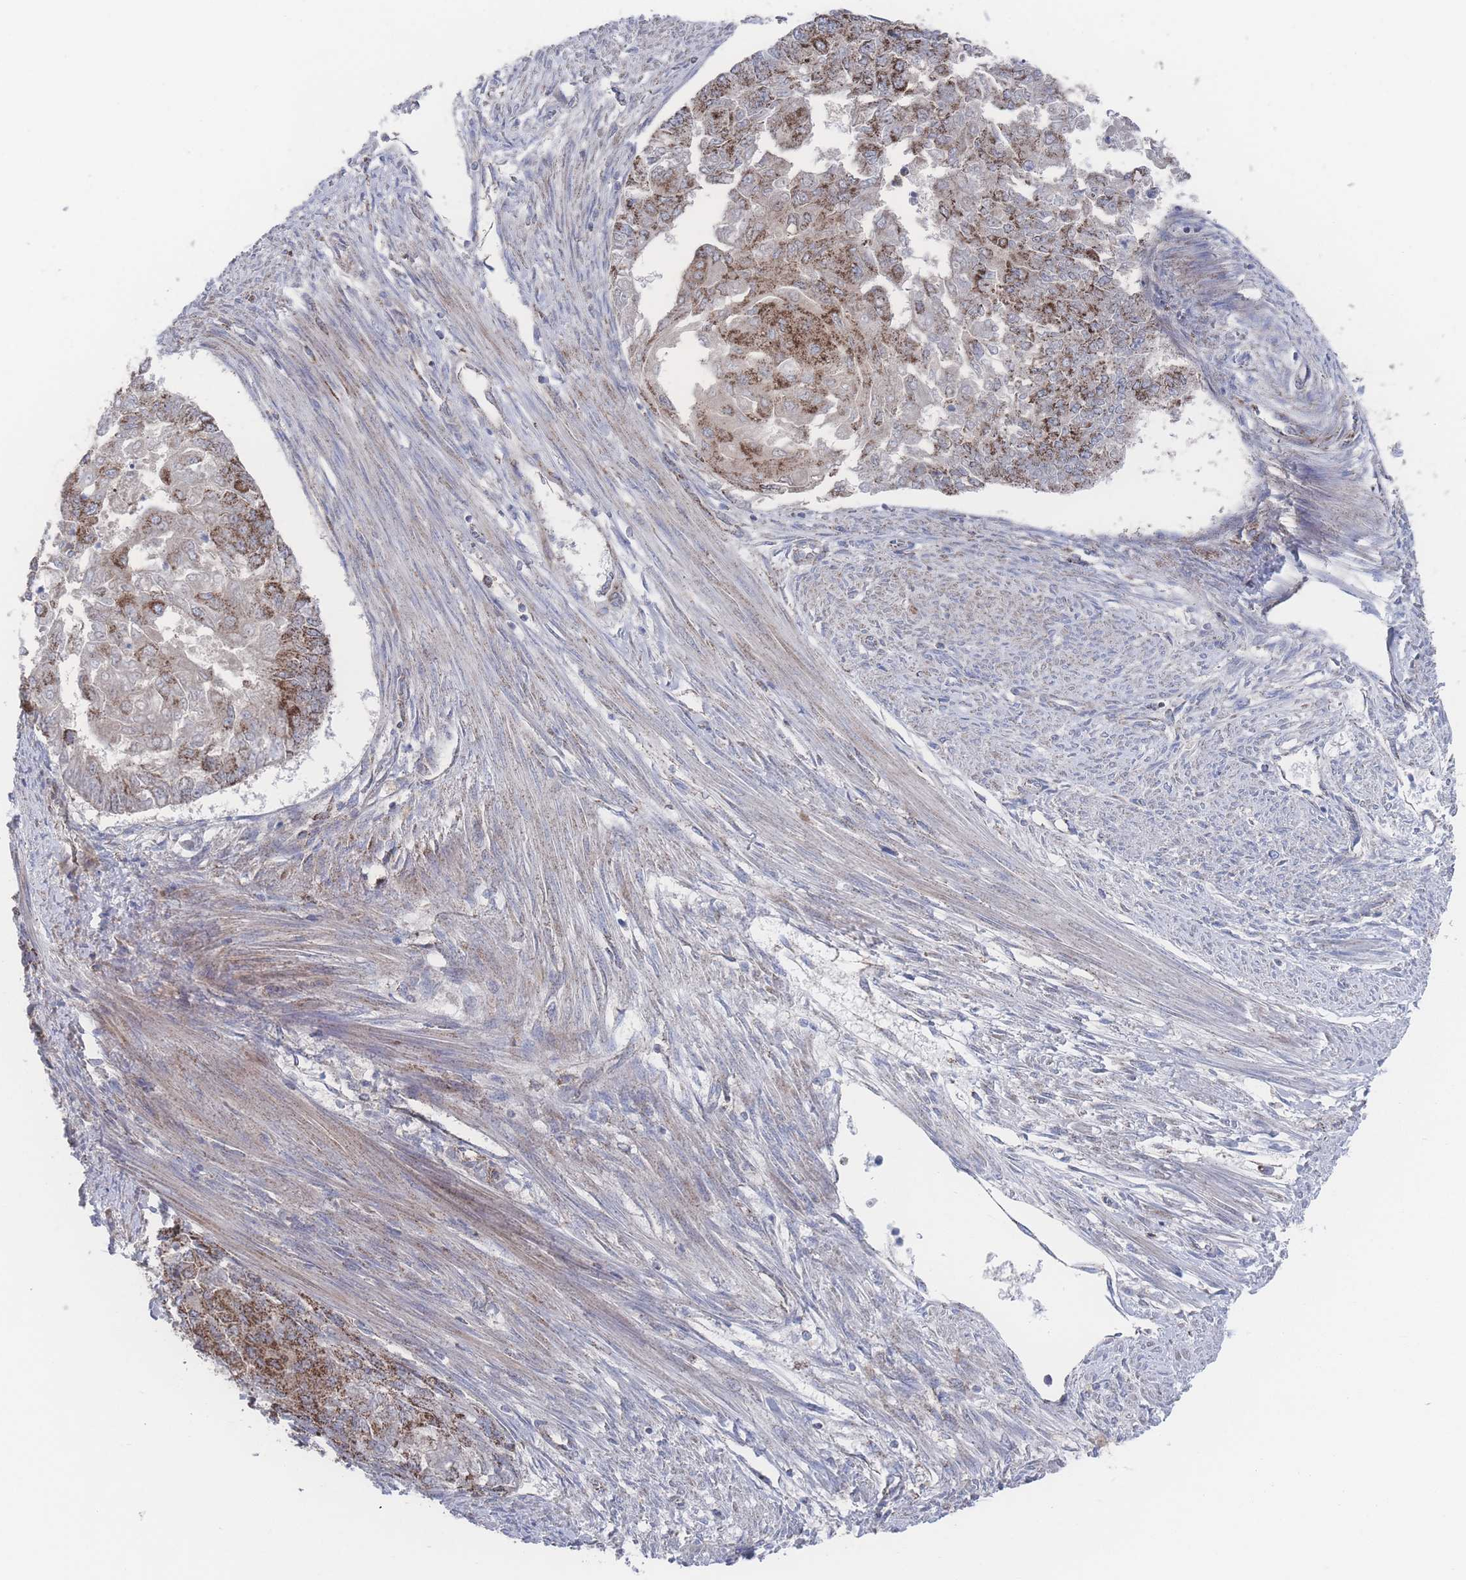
{"staining": {"intensity": "moderate", "quantity": ">75%", "location": "cytoplasmic/membranous"}, "tissue": "endometrial cancer", "cell_type": "Tumor cells", "image_type": "cancer", "snomed": [{"axis": "morphology", "description": "Adenocarcinoma, NOS"}, {"axis": "topography", "description": "Endometrium"}], "caption": "A high-resolution histopathology image shows IHC staining of endometrial cancer, which displays moderate cytoplasmic/membranous expression in about >75% of tumor cells.", "gene": "PEX14", "patient": {"sex": "female", "age": 32}}